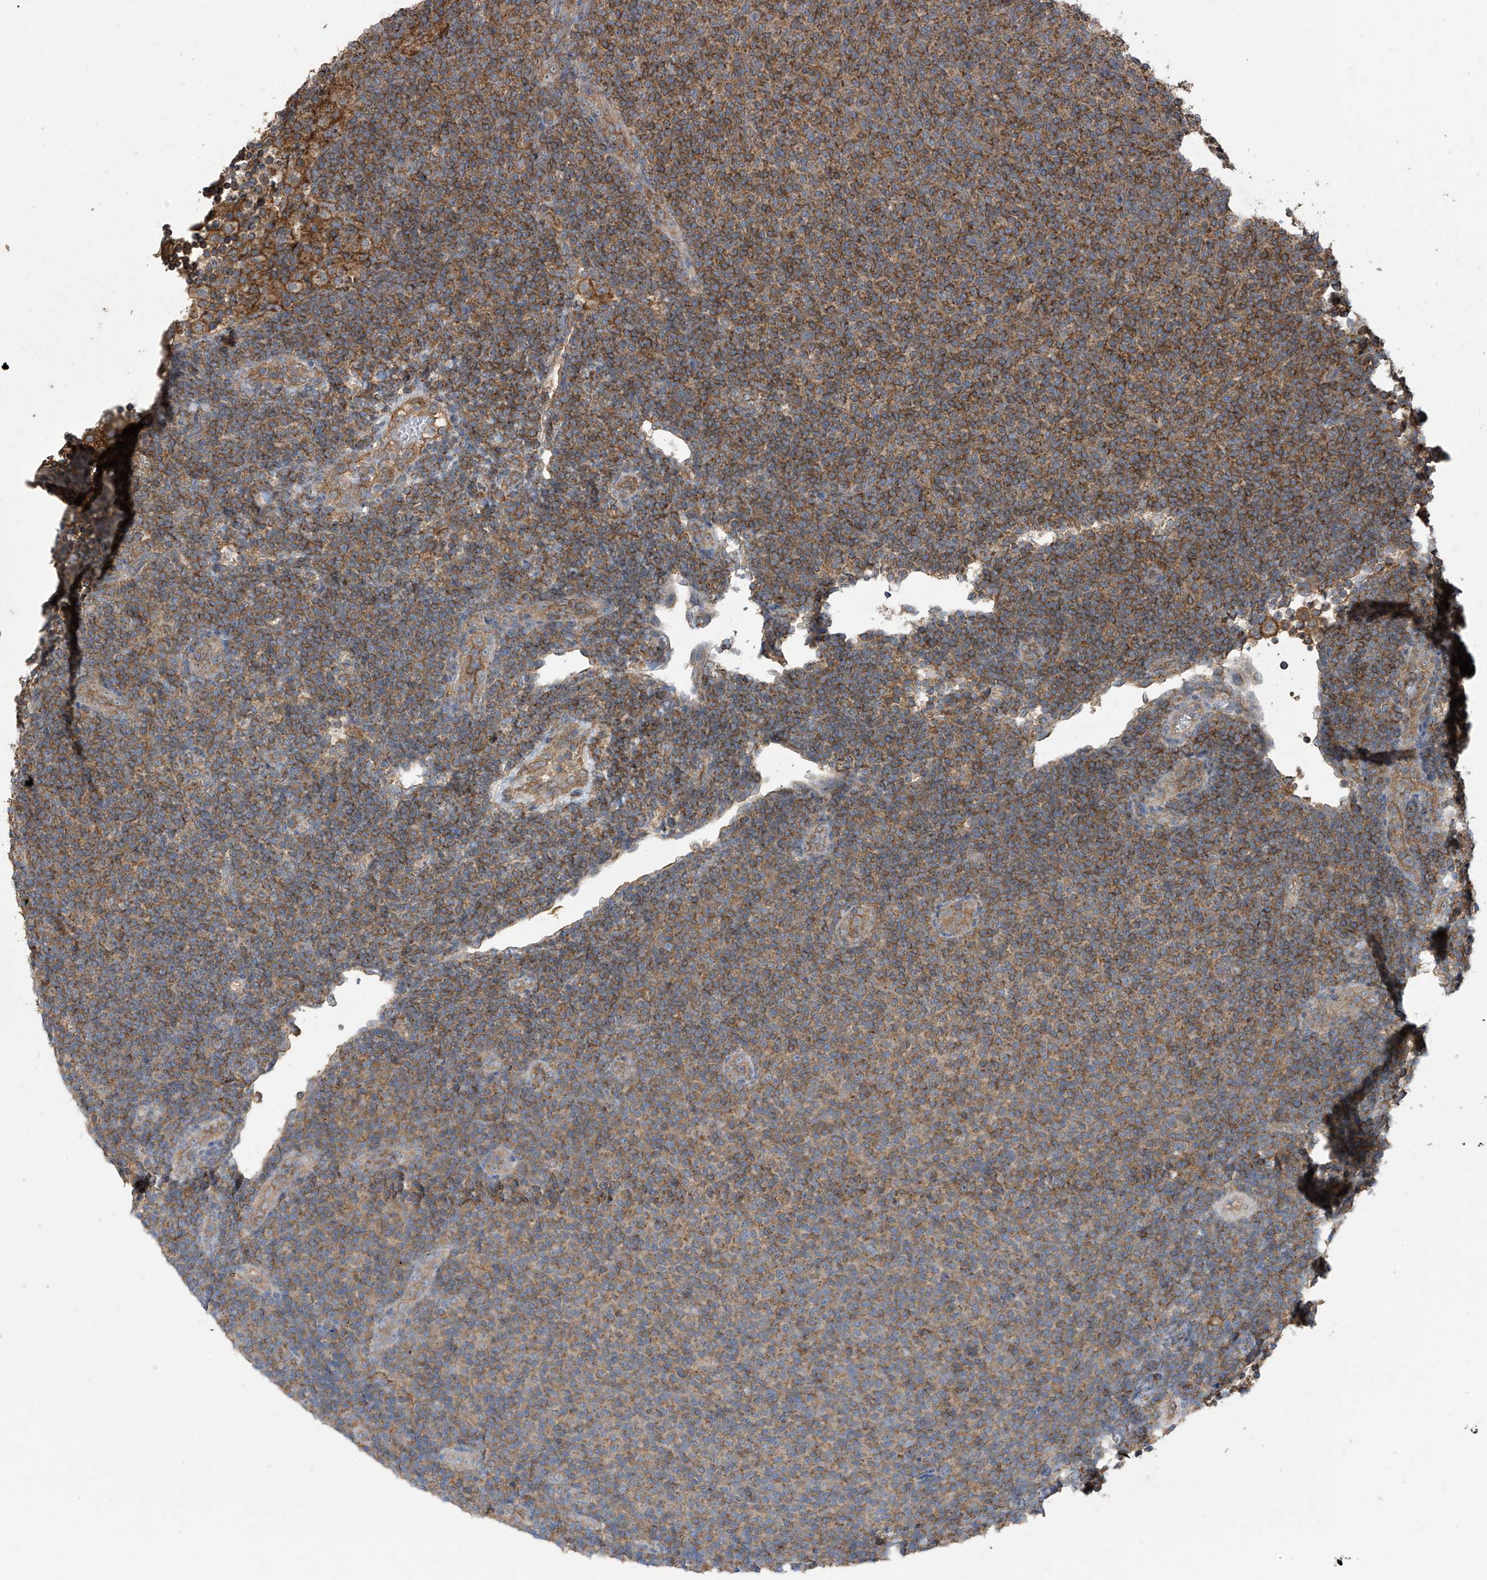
{"staining": {"intensity": "moderate", "quantity": ">75%", "location": "cytoplasmic/membranous"}, "tissue": "lymphoma", "cell_type": "Tumor cells", "image_type": "cancer", "snomed": [{"axis": "morphology", "description": "Malignant lymphoma, non-Hodgkin's type, Low grade"}, {"axis": "topography", "description": "Lymph node"}], "caption": "Malignant lymphoma, non-Hodgkin's type (low-grade) stained for a protein (brown) shows moderate cytoplasmic/membranous positive expression in about >75% of tumor cells.", "gene": "COX10", "patient": {"sex": "male", "age": 66}}